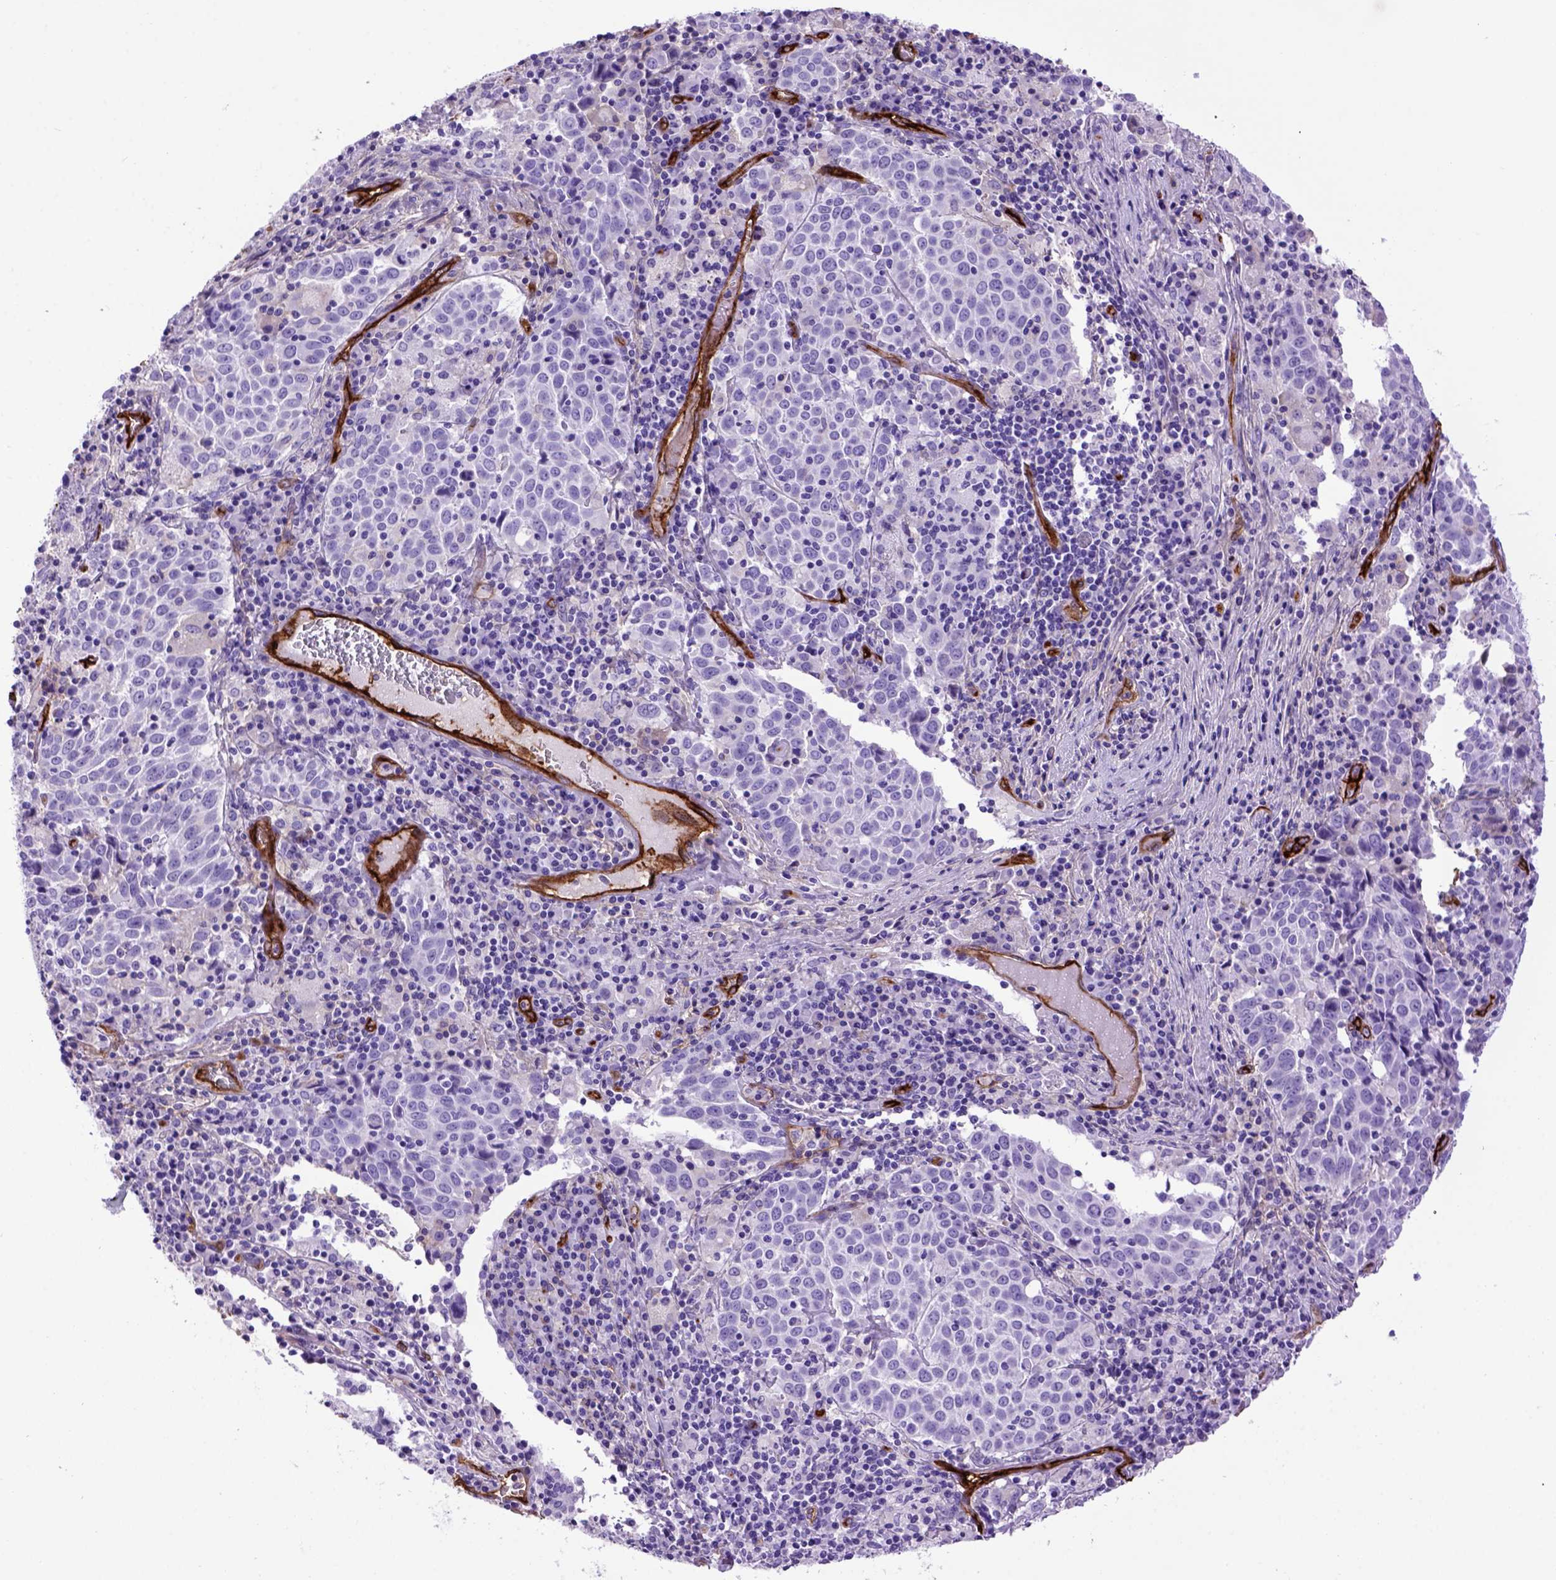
{"staining": {"intensity": "negative", "quantity": "none", "location": "none"}, "tissue": "lung cancer", "cell_type": "Tumor cells", "image_type": "cancer", "snomed": [{"axis": "morphology", "description": "Squamous cell carcinoma, NOS"}, {"axis": "topography", "description": "Lung"}], "caption": "Immunohistochemistry (IHC) photomicrograph of neoplastic tissue: lung cancer stained with DAB demonstrates no significant protein expression in tumor cells.", "gene": "ENG", "patient": {"sex": "male", "age": 57}}